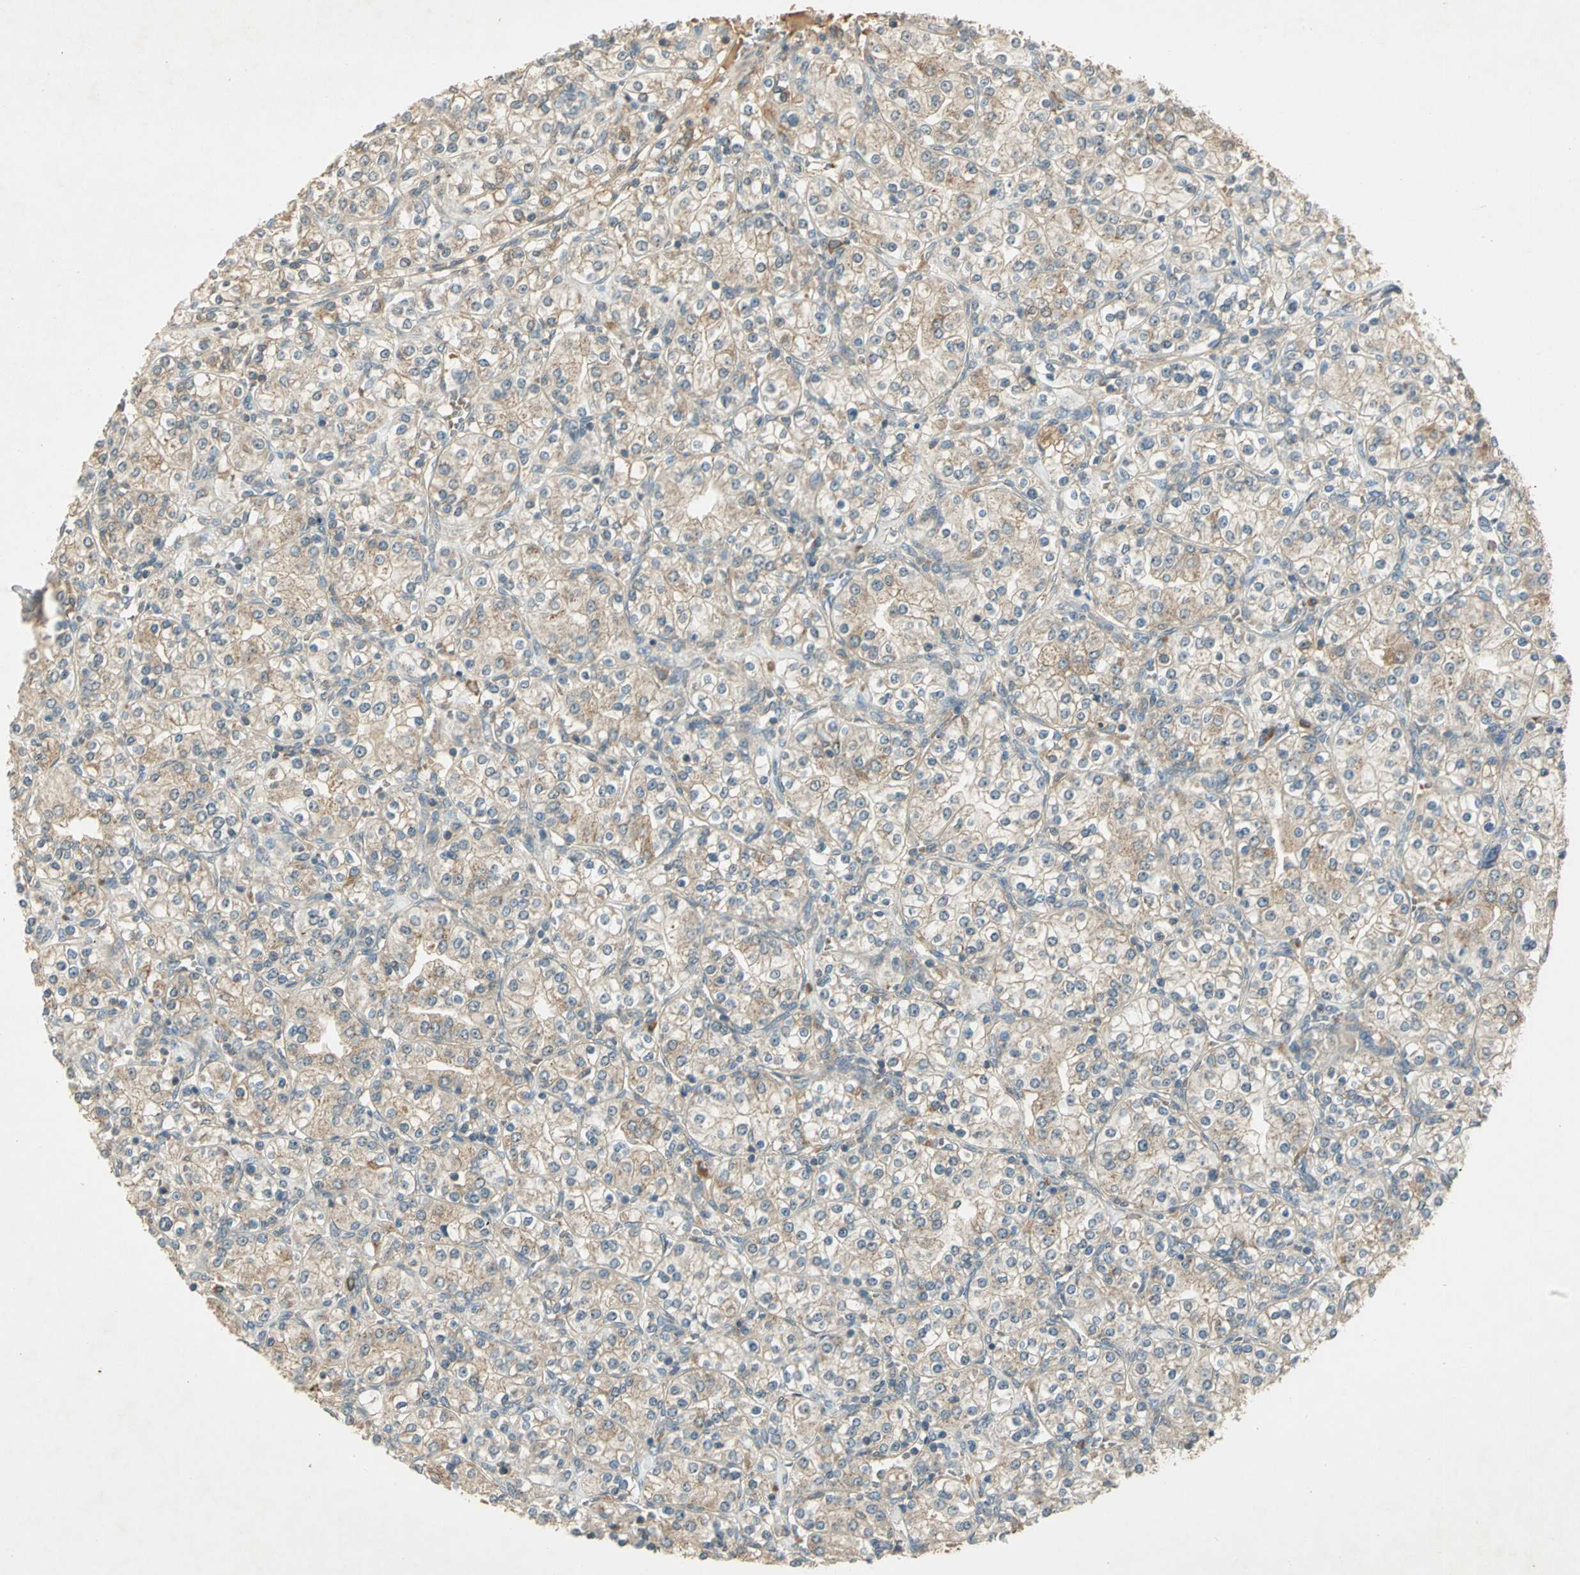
{"staining": {"intensity": "weak", "quantity": ">75%", "location": "cytoplasmic/membranous"}, "tissue": "renal cancer", "cell_type": "Tumor cells", "image_type": "cancer", "snomed": [{"axis": "morphology", "description": "Adenocarcinoma, NOS"}, {"axis": "topography", "description": "Kidney"}], "caption": "Protein staining displays weak cytoplasmic/membranous staining in approximately >75% of tumor cells in renal cancer (adenocarcinoma).", "gene": "KEAP1", "patient": {"sex": "male", "age": 77}}